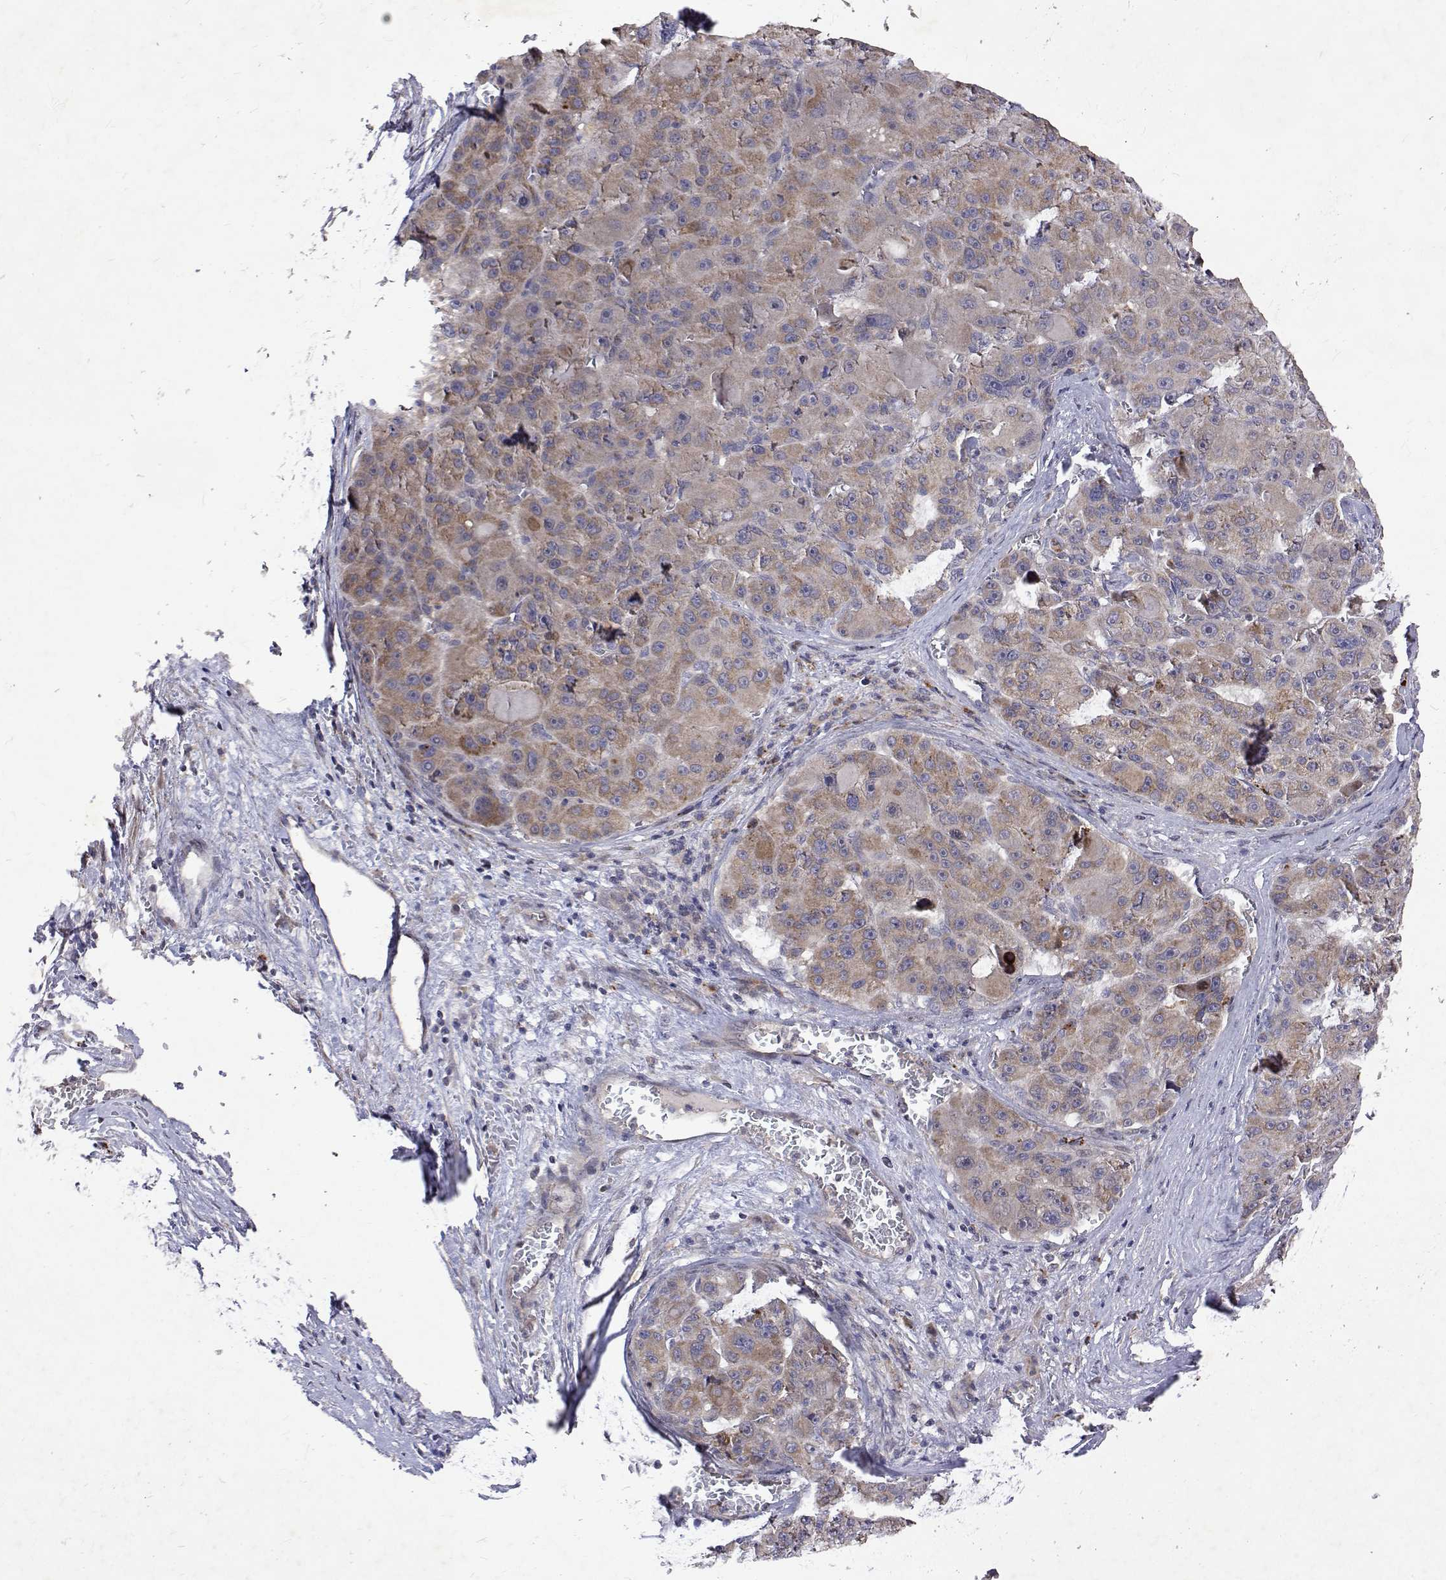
{"staining": {"intensity": "moderate", "quantity": "<25%", "location": "cytoplasmic/membranous"}, "tissue": "liver cancer", "cell_type": "Tumor cells", "image_type": "cancer", "snomed": [{"axis": "morphology", "description": "Carcinoma, Hepatocellular, NOS"}, {"axis": "topography", "description": "Liver"}], "caption": "The immunohistochemical stain labels moderate cytoplasmic/membranous expression in tumor cells of liver cancer (hepatocellular carcinoma) tissue. (Stains: DAB in brown, nuclei in blue, Microscopy: brightfield microscopy at high magnification).", "gene": "ALKBH8", "patient": {"sex": "male", "age": 76}}